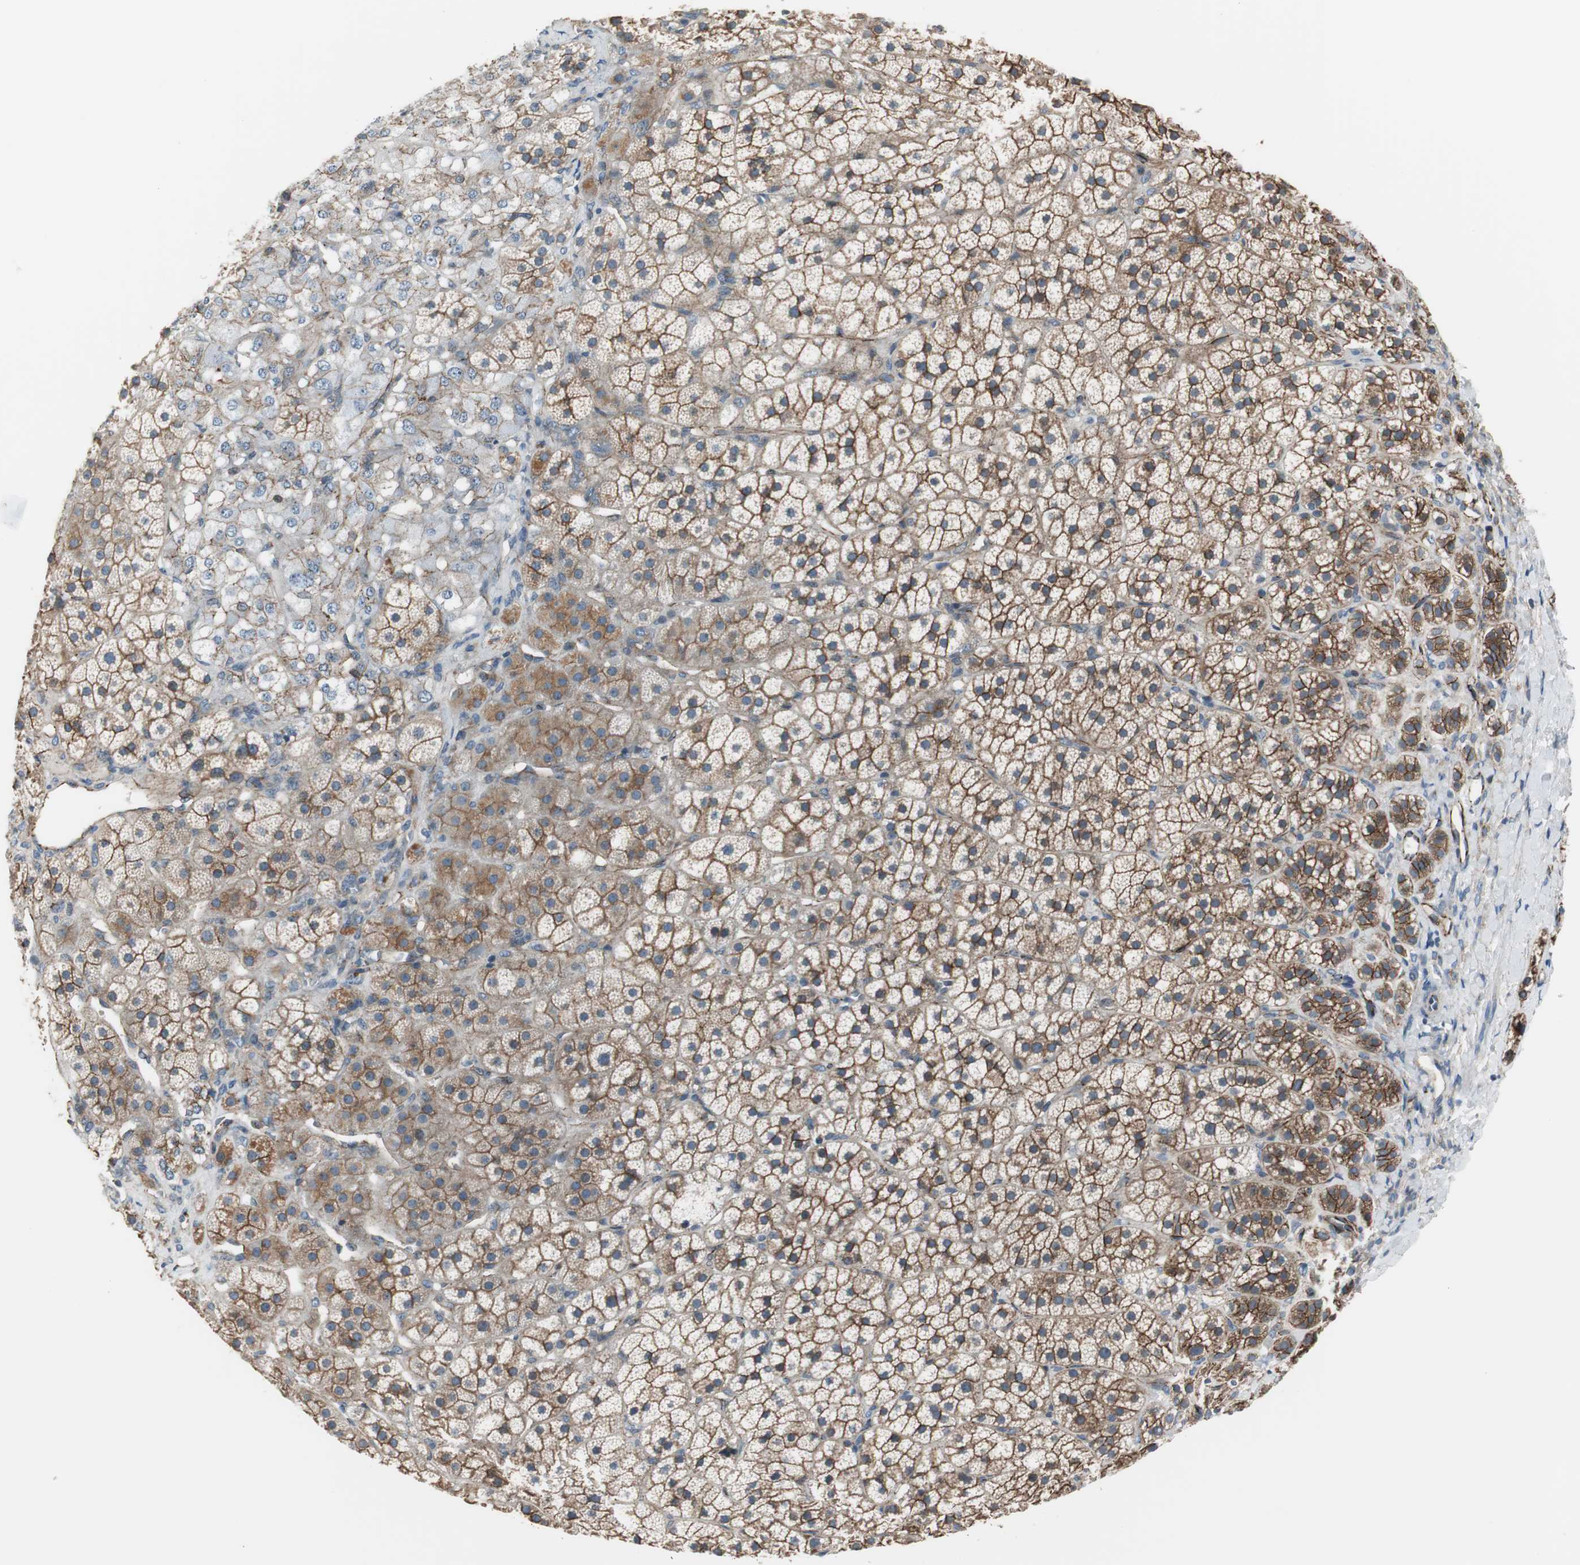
{"staining": {"intensity": "strong", "quantity": ">75%", "location": "cytoplasmic/membranous"}, "tissue": "adrenal gland", "cell_type": "Glandular cells", "image_type": "normal", "snomed": [{"axis": "morphology", "description": "Normal tissue, NOS"}, {"axis": "topography", "description": "Adrenal gland"}], "caption": "This histopathology image reveals normal adrenal gland stained with IHC to label a protein in brown. The cytoplasmic/membranous of glandular cells show strong positivity for the protein. Nuclei are counter-stained blue.", "gene": "STXBP4", "patient": {"sex": "female", "age": 44}}